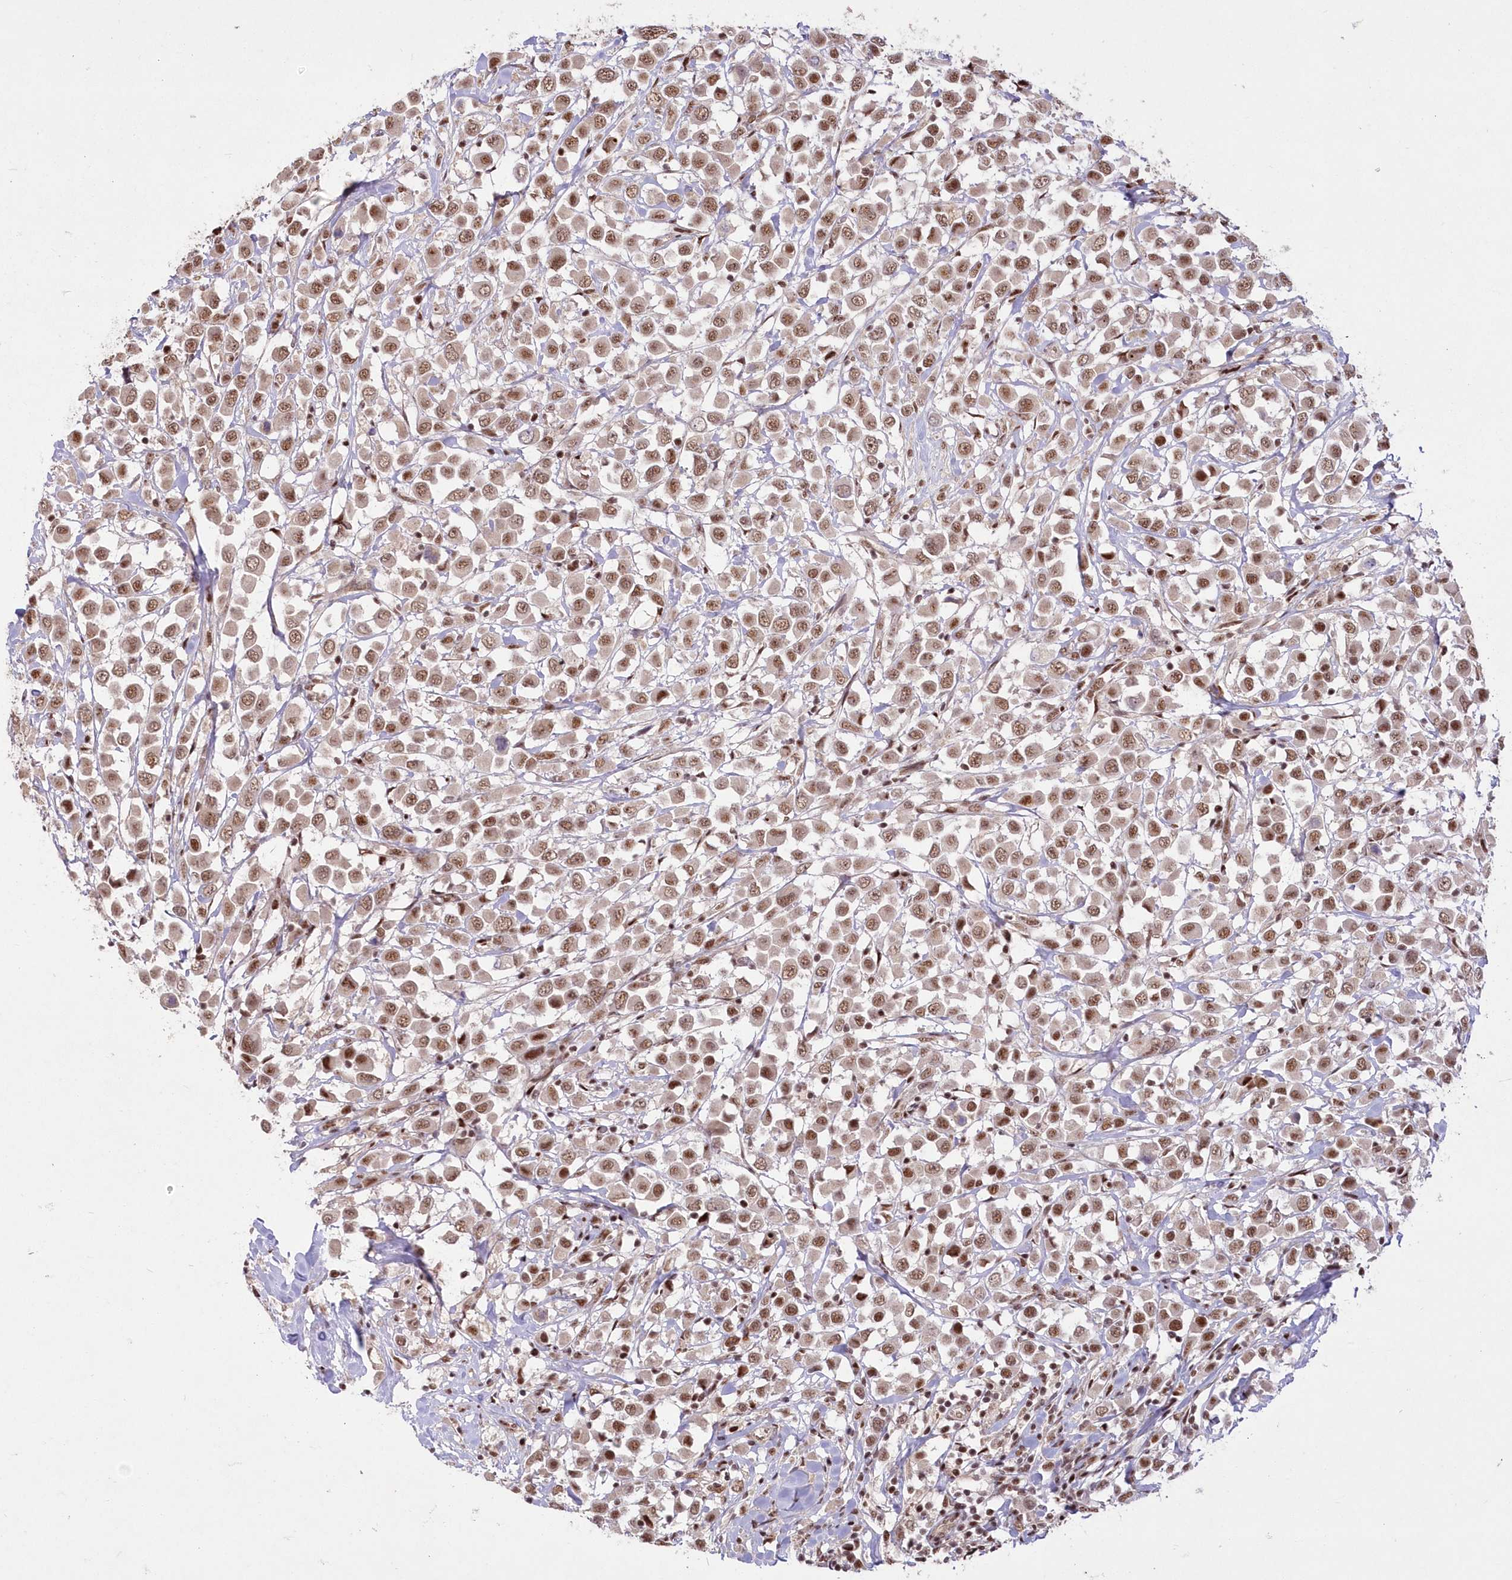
{"staining": {"intensity": "moderate", "quantity": ">75%", "location": "nuclear"}, "tissue": "breast cancer", "cell_type": "Tumor cells", "image_type": "cancer", "snomed": [{"axis": "morphology", "description": "Duct carcinoma"}, {"axis": "topography", "description": "Breast"}], "caption": "Immunohistochemical staining of human breast intraductal carcinoma displays moderate nuclear protein positivity in approximately >75% of tumor cells.", "gene": "WBP1L", "patient": {"sex": "female", "age": 61}}